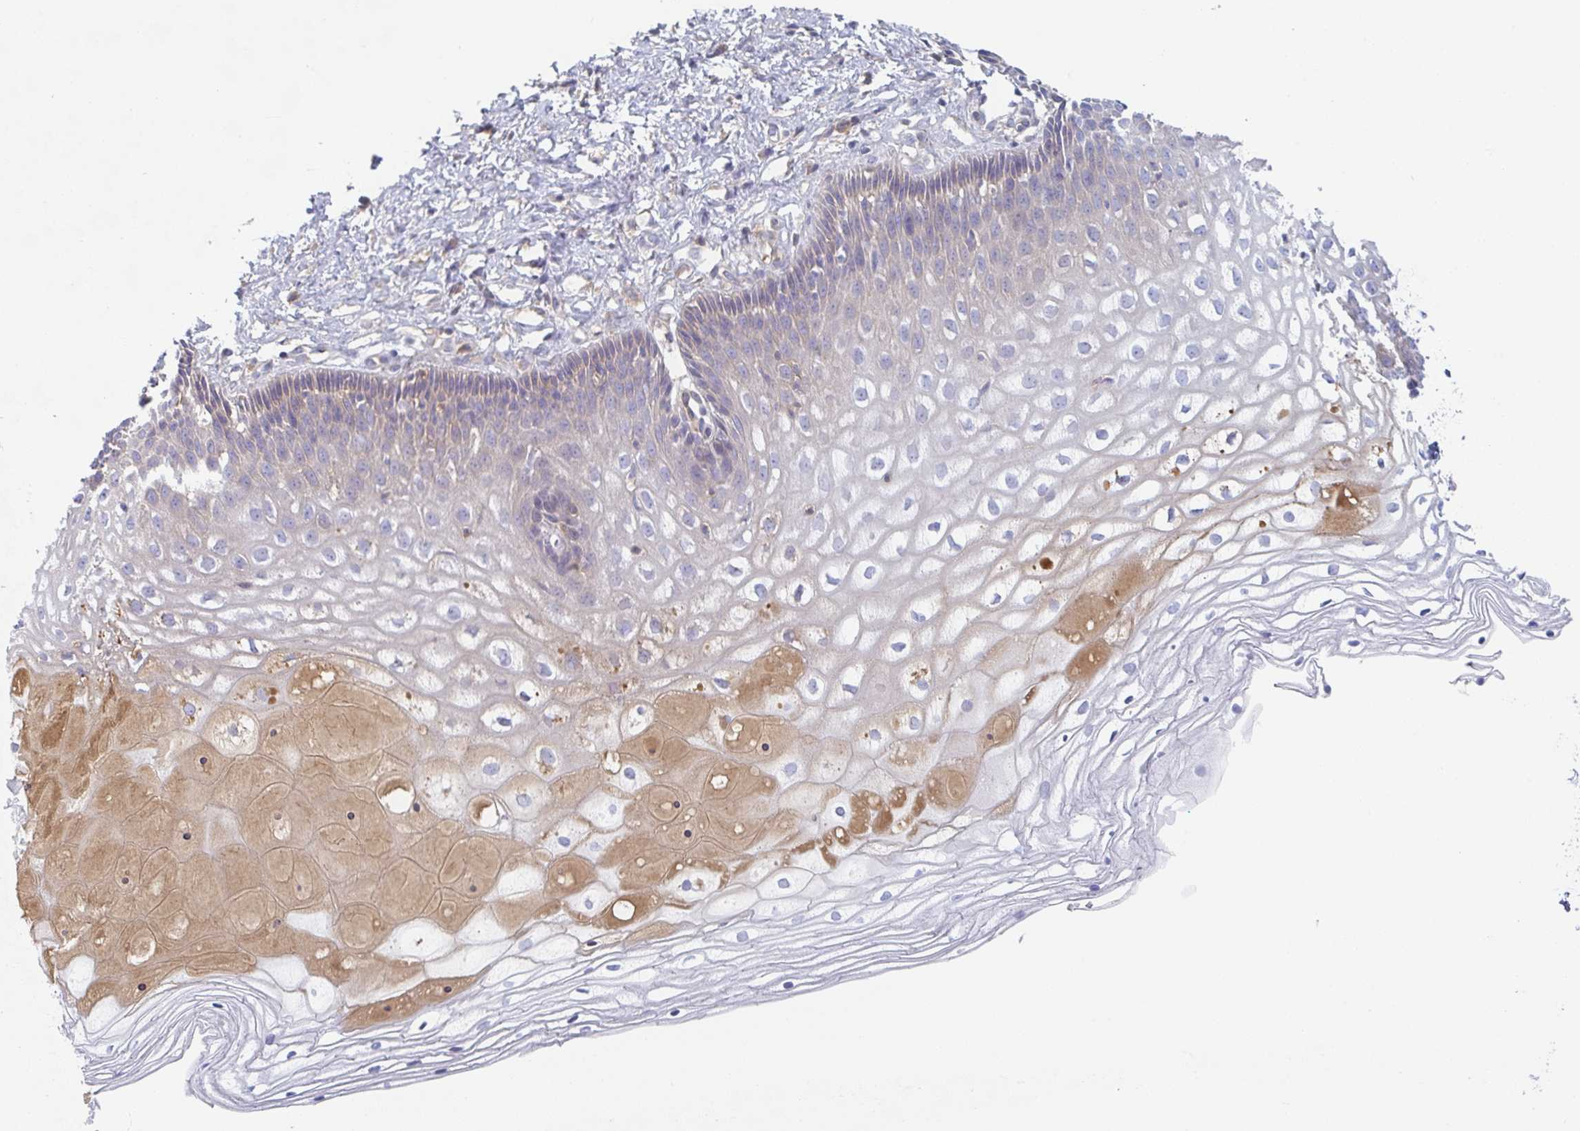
{"staining": {"intensity": "negative", "quantity": "none", "location": "none"}, "tissue": "cervix", "cell_type": "Glandular cells", "image_type": "normal", "snomed": [{"axis": "morphology", "description": "Normal tissue, NOS"}, {"axis": "topography", "description": "Cervix"}], "caption": "An IHC photomicrograph of benign cervix is shown. There is no staining in glandular cells of cervix.", "gene": "AMPD2", "patient": {"sex": "female", "age": 36}}